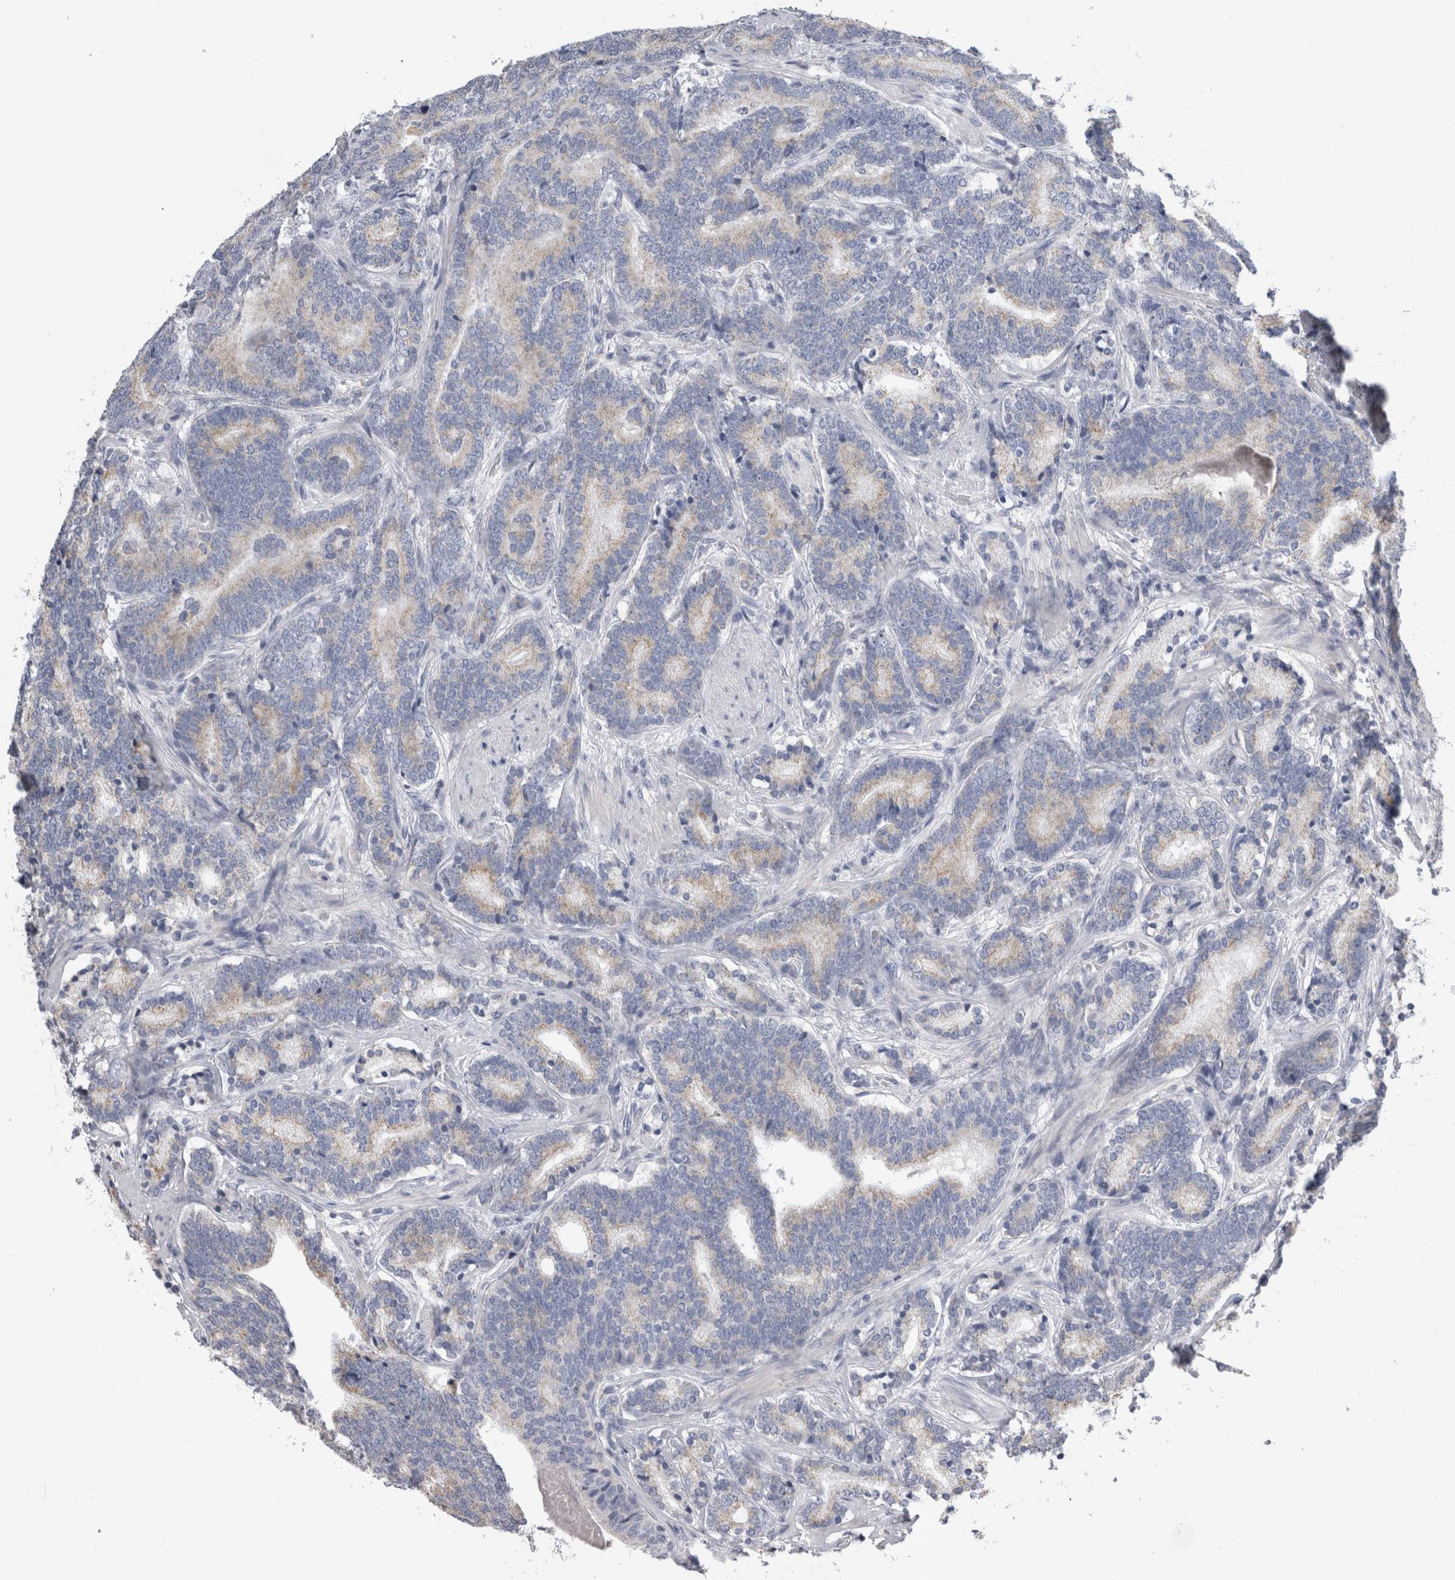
{"staining": {"intensity": "weak", "quantity": "<25%", "location": "cytoplasmic/membranous"}, "tissue": "prostate cancer", "cell_type": "Tumor cells", "image_type": "cancer", "snomed": [{"axis": "morphology", "description": "Adenocarcinoma, High grade"}, {"axis": "topography", "description": "Prostate"}], "caption": "IHC of adenocarcinoma (high-grade) (prostate) shows no staining in tumor cells.", "gene": "DHRS4", "patient": {"sex": "male", "age": 55}}